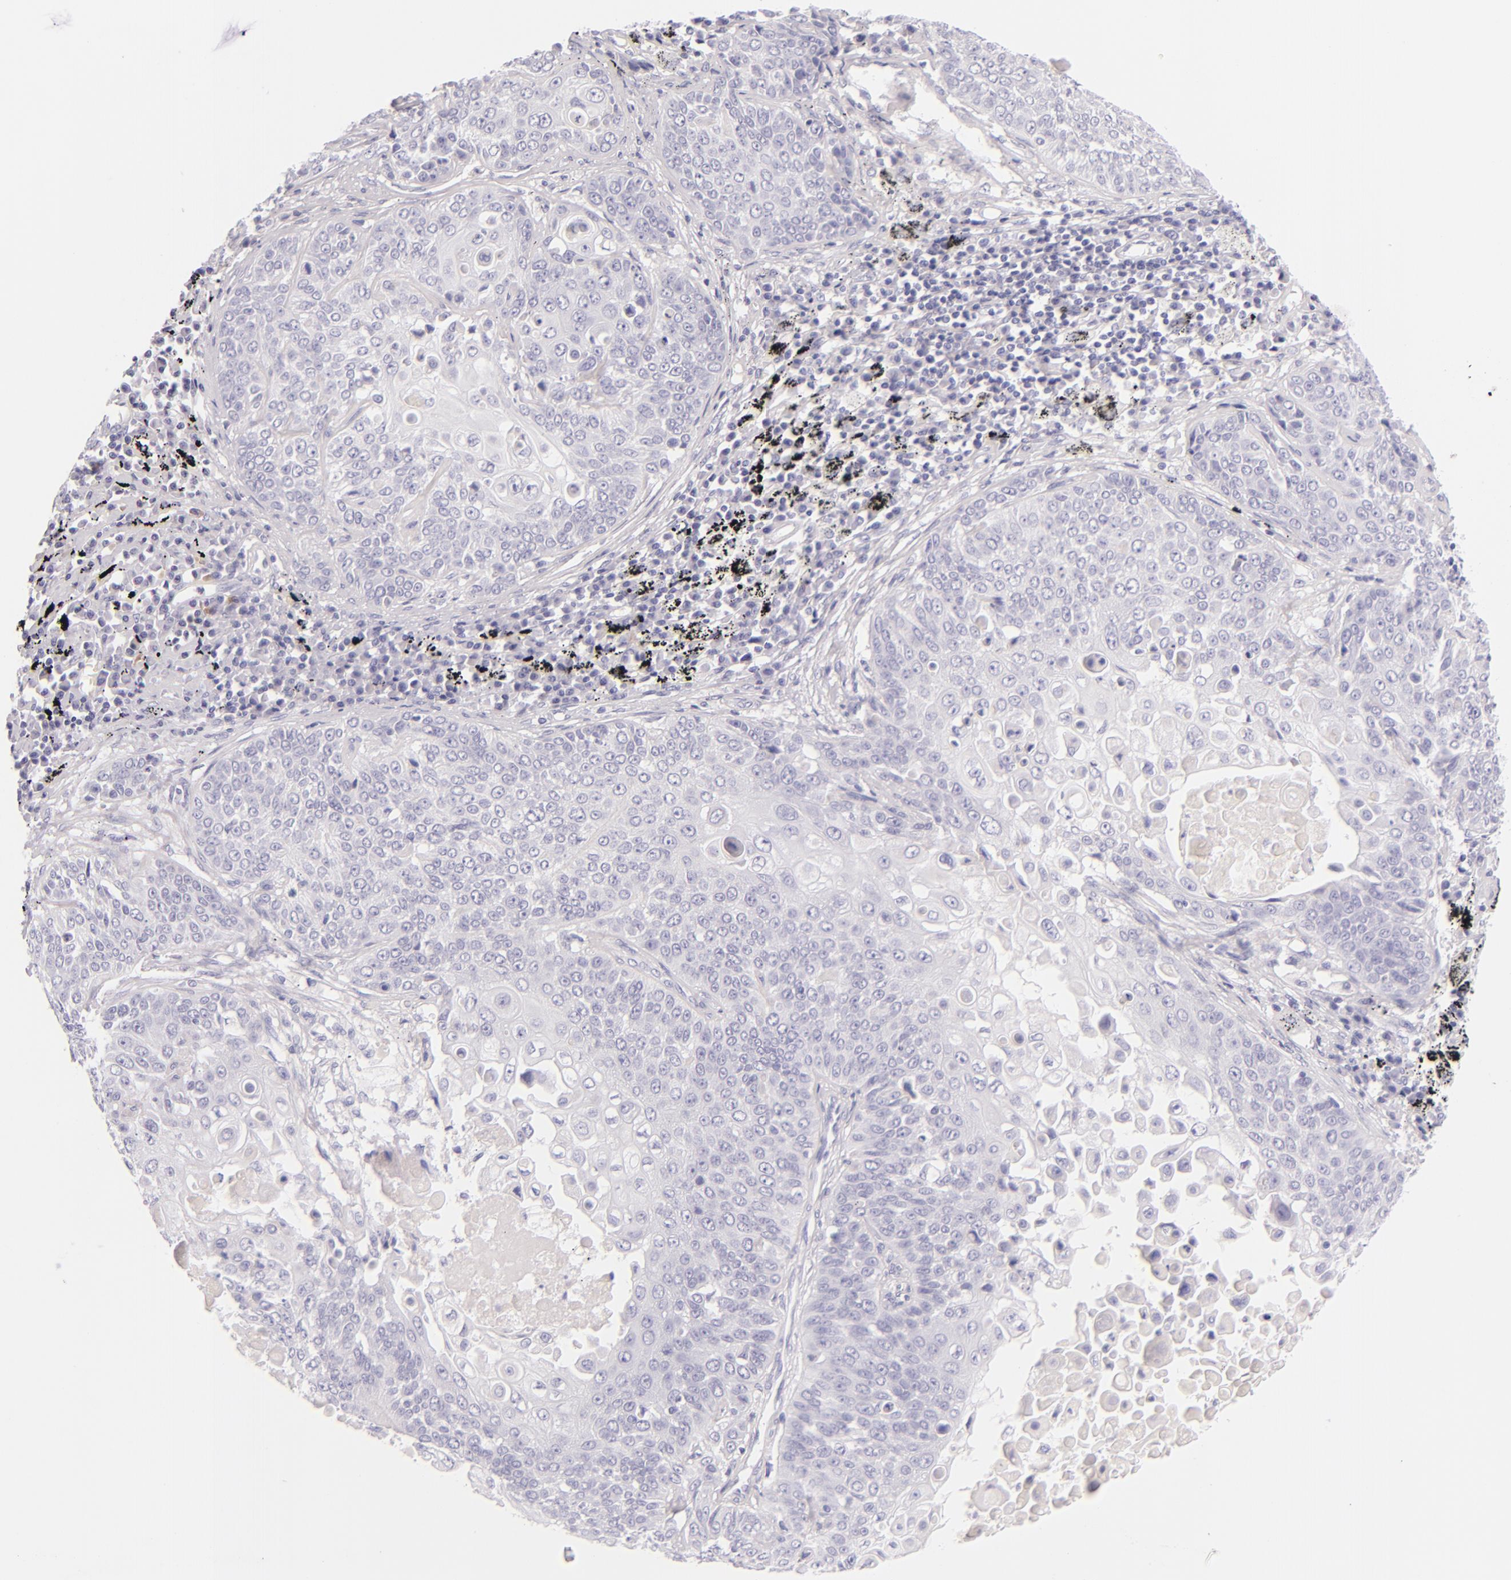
{"staining": {"intensity": "negative", "quantity": "none", "location": "none"}, "tissue": "lung cancer", "cell_type": "Tumor cells", "image_type": "cancer", "snomed": [{"axis": "morphology", "description": "Adenocarcinoma, NOS"}, {"axis": "topography", "description": "Lung"}], "caption": "The histopathology image reveals no staining of tumor cells in adenocarcinoma (lung). Brightfield microscopy of immunohistochemistry (IHC) stained with DAB (brown) and hematoxylin (blue), captured at high magnification.", "gene": "INA", "patient": {"sex": "male", "age": 60}}